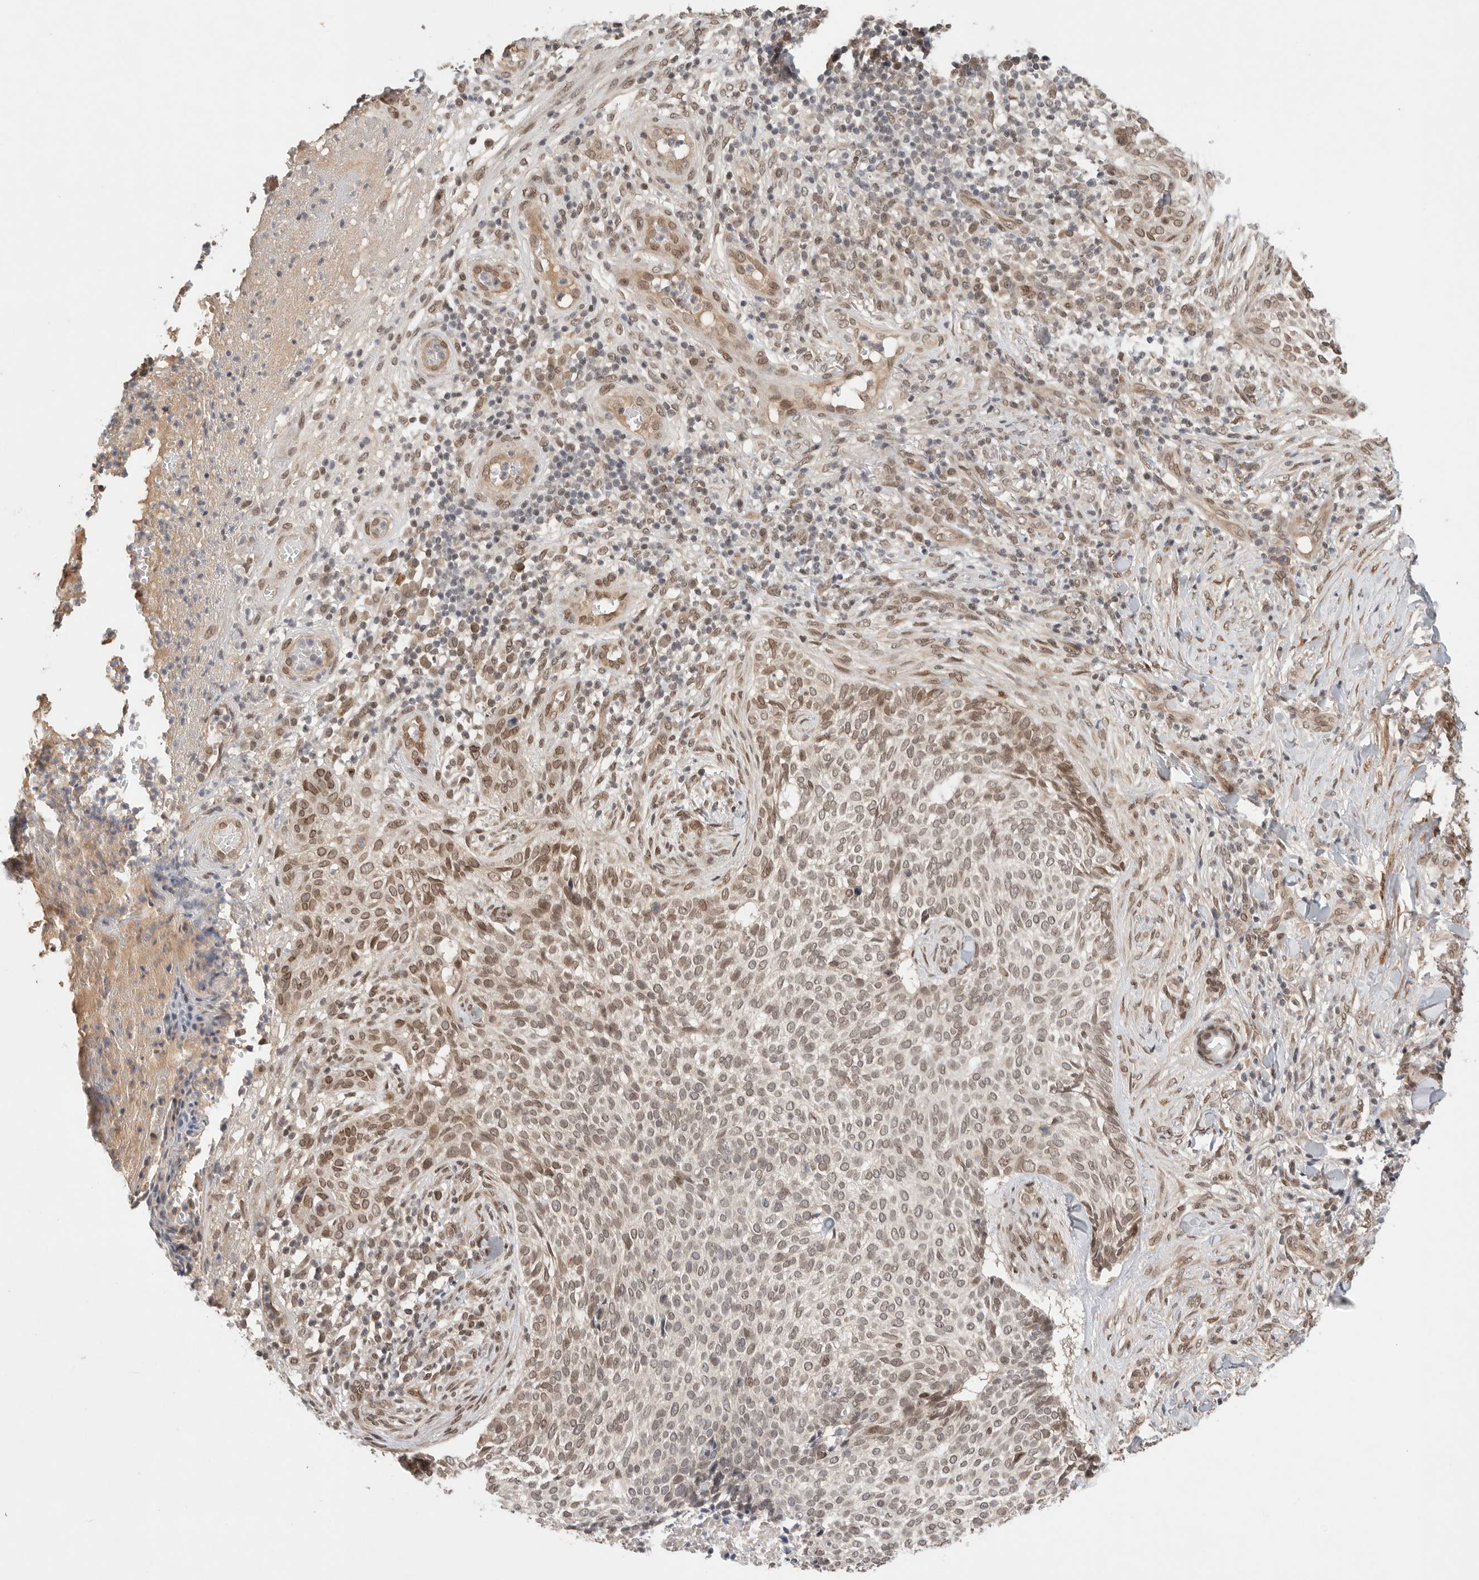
{"staining": {"intensity": "moderate", "quantity": "25%-75%", "location": "nuclear"}, "tissue": "skin cancer", "cell_type": "Tumor cells", "image_type": "cancer", "snomed": [{"axis": "morphology", "description": "Normal tissue, NOS"}, {"axis": "morphology", "description": "Basal cell carcinoma"}, {"axis": "topography", "description": "Skin"}], "caption": "Immunohistochemical staining of skin cancer demonstrates medium levels of moderate nuclear protein positivity in approximately 25%-75% of tumor cells.", "gene": "LEMD3", "patient": {"sex": "male", "age": 67}}